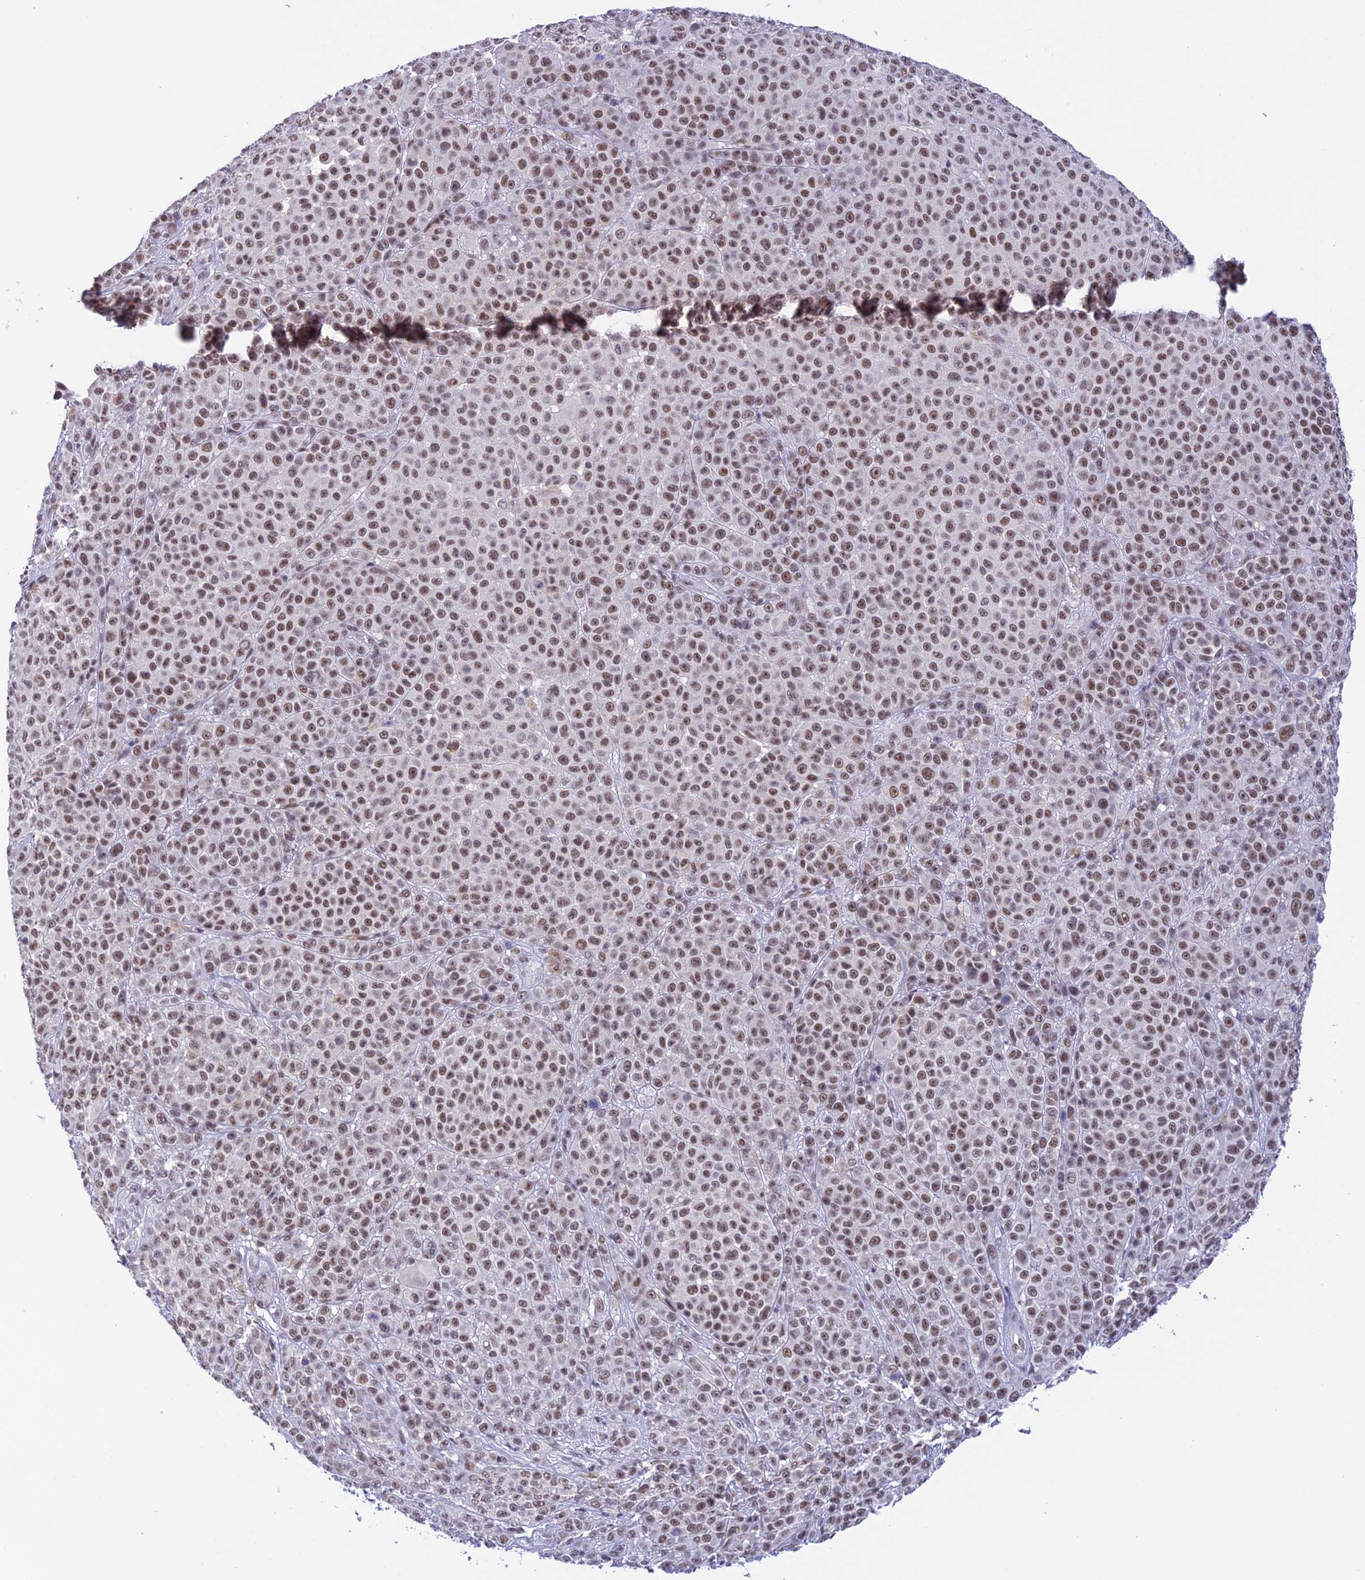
{"staining": {"intensity": "moderate", "quantity": ">75%", "location": "nuclear"}, "tissue": "melanoma", "cell_type": "Tumor cells", "image_type": "cancer", "snomed": [{"axis": "morphology", "description": "Malignant melanoma, NOS"}, {"axis": "topography", "description": "Skin"}], "caption": "A histopathology image of human melanoma stained for a protein exhibits moderate nuclear brown staining in tumor cells.", "gene": "THAP11", "patient": {"sex": "female", "age": 94}}